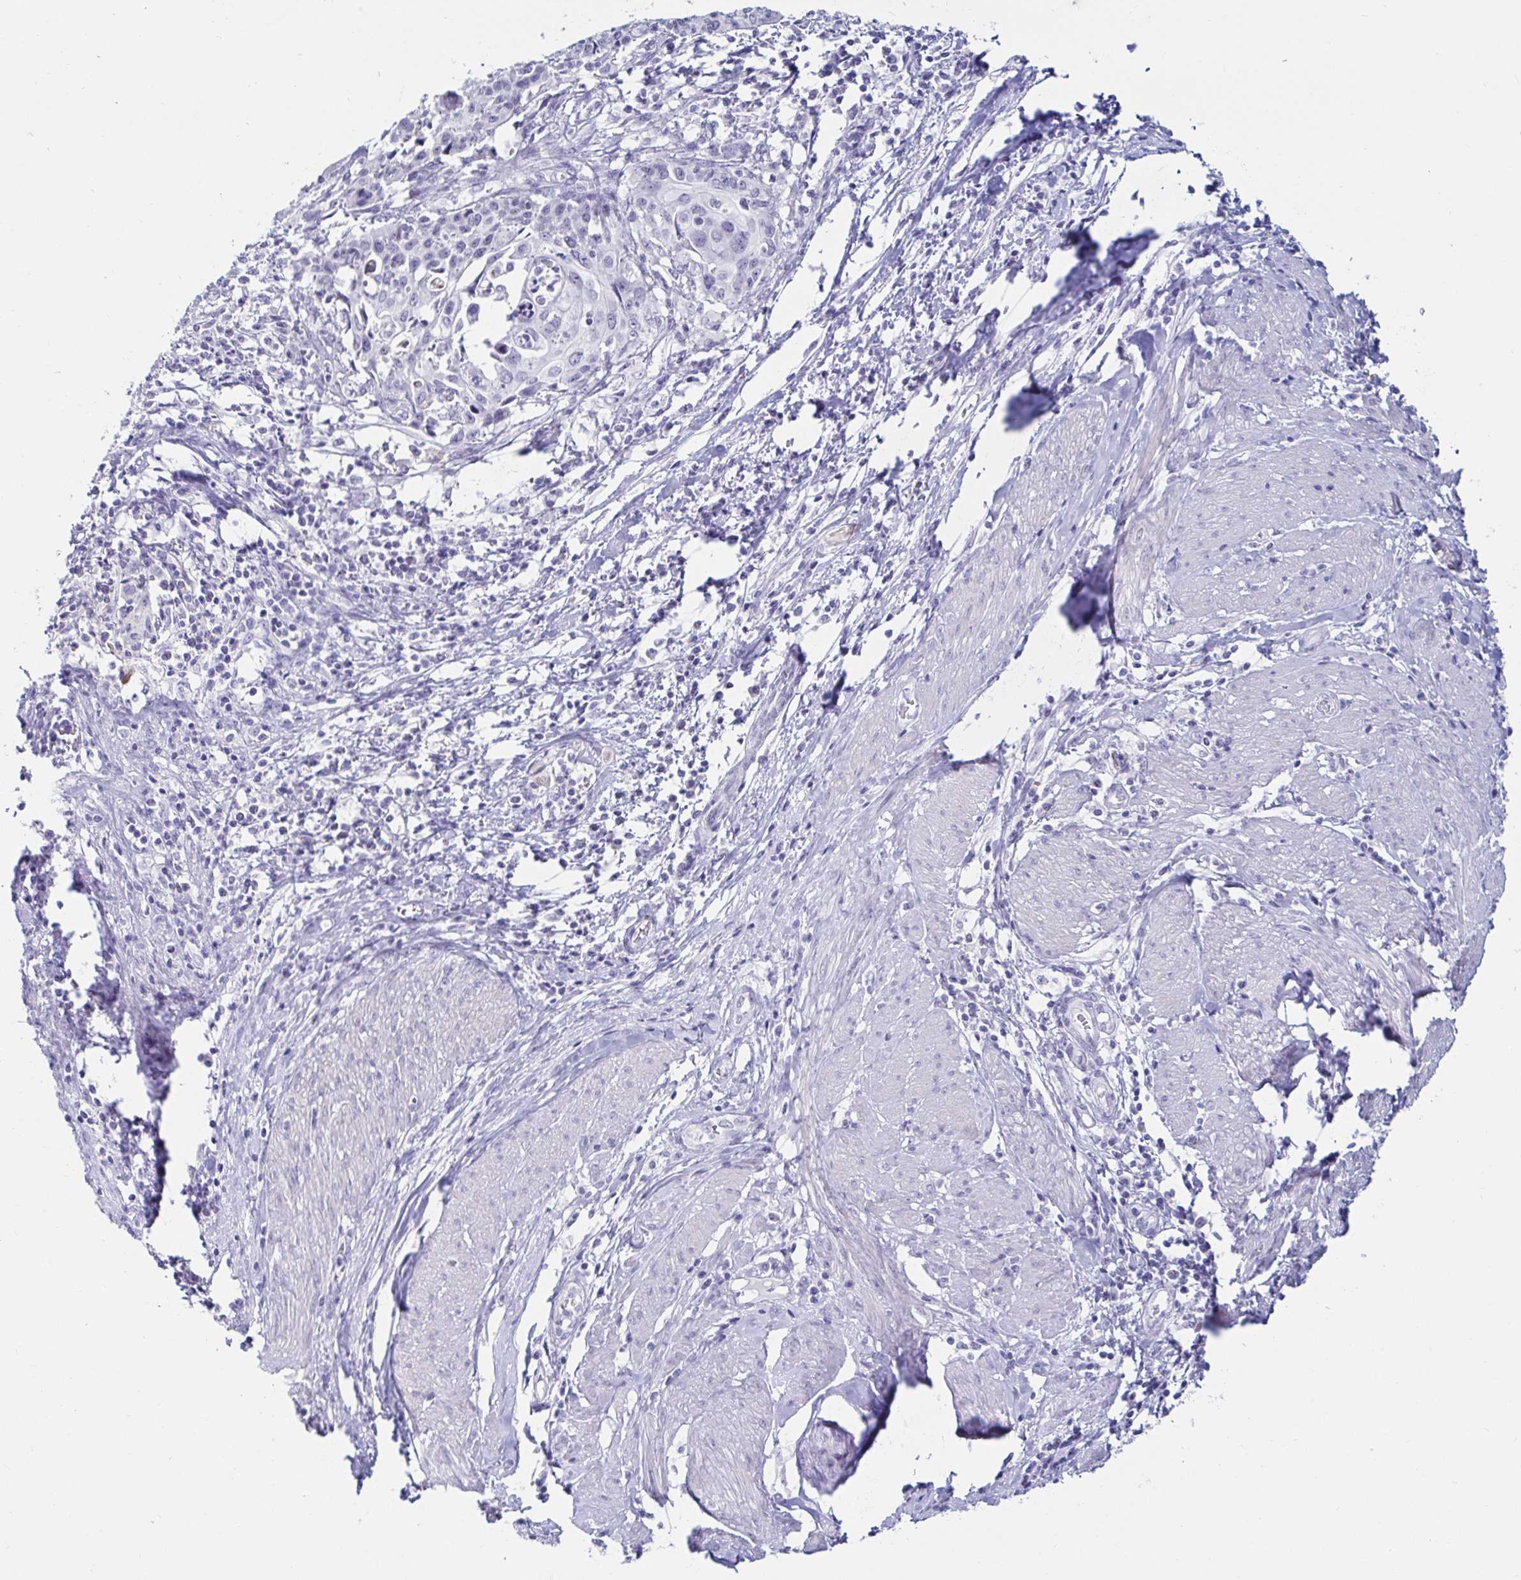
{"staining": {"intensity": "negative", "quantity": "none", "location": "none"}, "tissue": "cervical cancer", "cell_type": "Tumor cells", "image_type": "cancer", "snomed": [{"axis": "morphology", "description": "Squamous cell carcinoma, NOS"}, {"axis": "topography", "description": "Cervix"}], "caption": "Protein analysis of cervical squamous cell carcinoma demonstrates no significant positivity in tumor cells.", "gene": "OR10K1", "patient": {"sex": "female", "age": 65}}